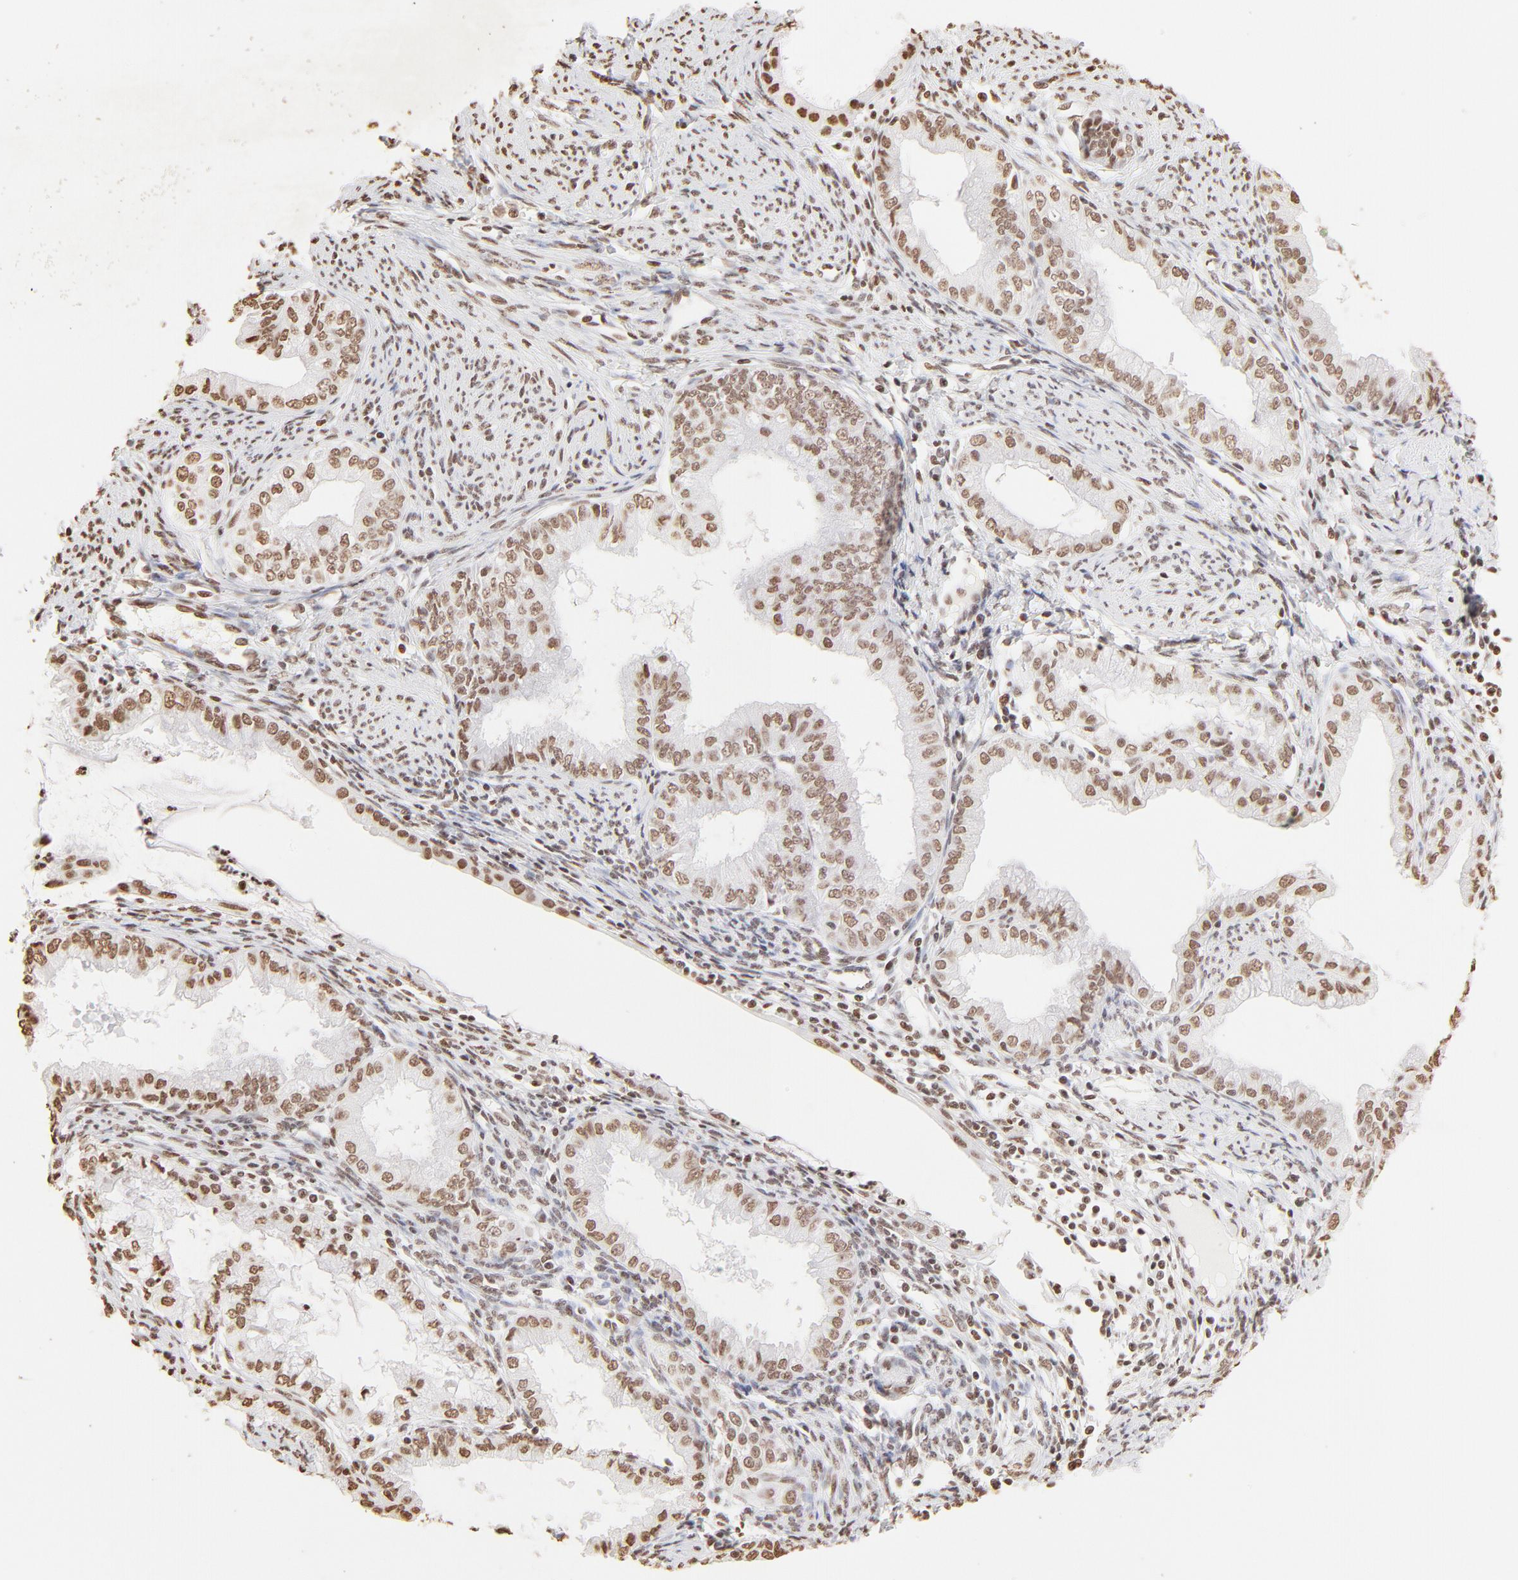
{"staining": {"intensity": "moderate", "quantity": ">75%", "location": "nuclear"}, "tissue": "endometrial cancer", "cell_type": "Tumor cells", "image_type": "cancer", "snomed": [{"axis": "morphology", "description": "Adenocarcinoma, NOS"}, {"axis": "topography", "description": "Endometrium"}], "caption": "A medium amount of moderate nuclear expression is present in approximately >75% of tumor cells in endometrial cancer (adenocarcinoma) tissue. Immunohistochemistry (ihc) stains the protein in brown and the nuclei are stained blue.", "gene": "ZNF540", "patient": {"sex": "female", "age": 76}}